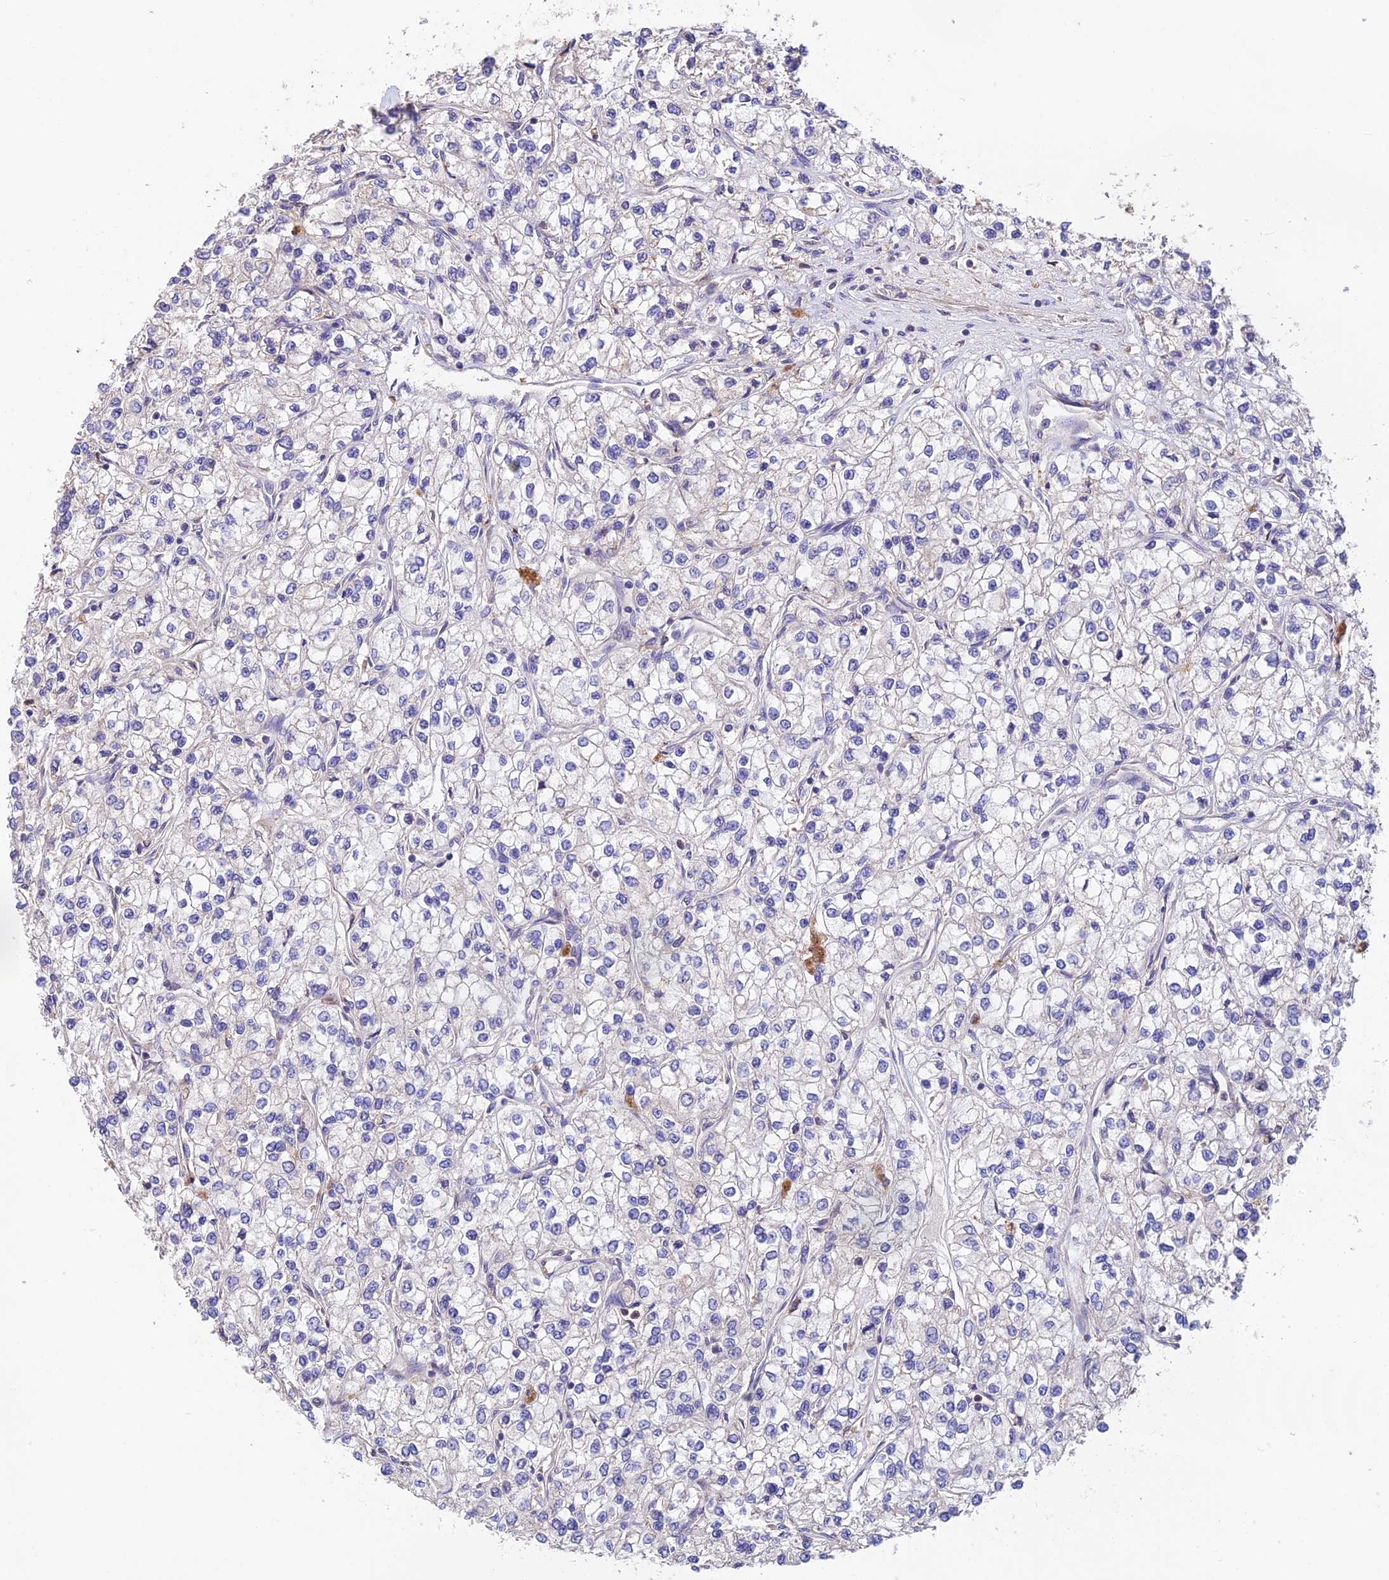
{"staining": {"intensity": "negative", "quantity": "none", "location": "none"}, "tissue": "renal cancer", "cell_type": "Tumor cells", "image_type": "cancer", "snomed": [{"axis": "morphology", "description": "Adenocarcinoma, NOS"}, {"axis": "topography", "description": "Kidney"}], "caption": "Adenocarcinoma (renal) stained for a protein using immunohistochemistry (IHC) shows no expression tumor cells.", "gene": "EMC3", "patient": {"sex": "male", "age": 80}}